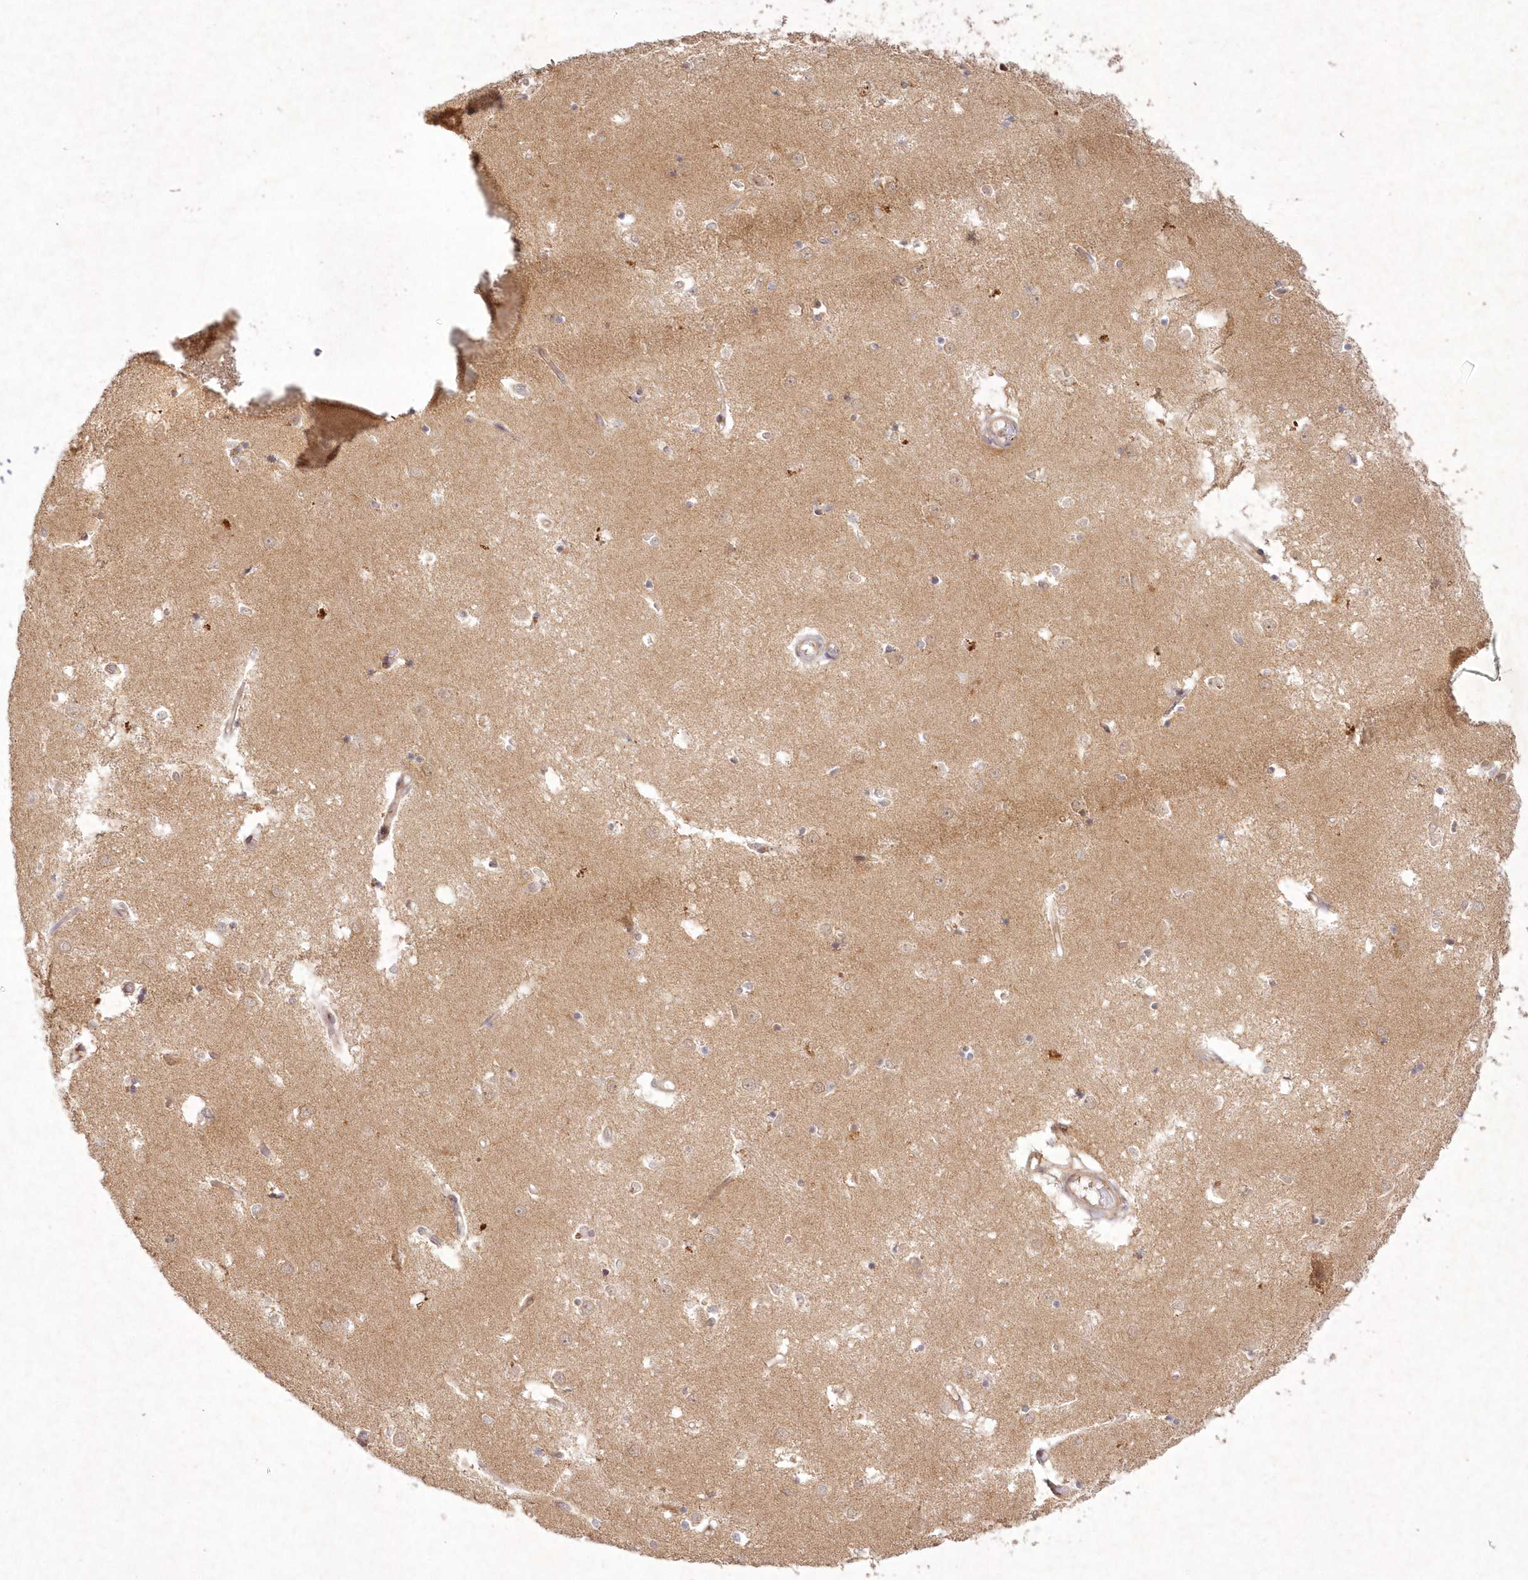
{"staining": {"intensity": "weak", "quantity": "25%-75%", "location": "cytoplasmic/membranous"}, "tissue": "caudate", "cell_type": "Glial cells", "image_type": "normal", "snomed": [{"axis": "morphology", "description": "Normal tissue, NOS"}, {"axis": "topography", "description": "Lateral ventricle wall"}], "caption": "This photomicrograph displays IHC staining of unremarkable human caudate, with low weak cytoplasmic/membranous expression in about 25%-75% of glial cells.", "gene": "TOGARAM2", "patient": {"sex": "male", "age": 45}}